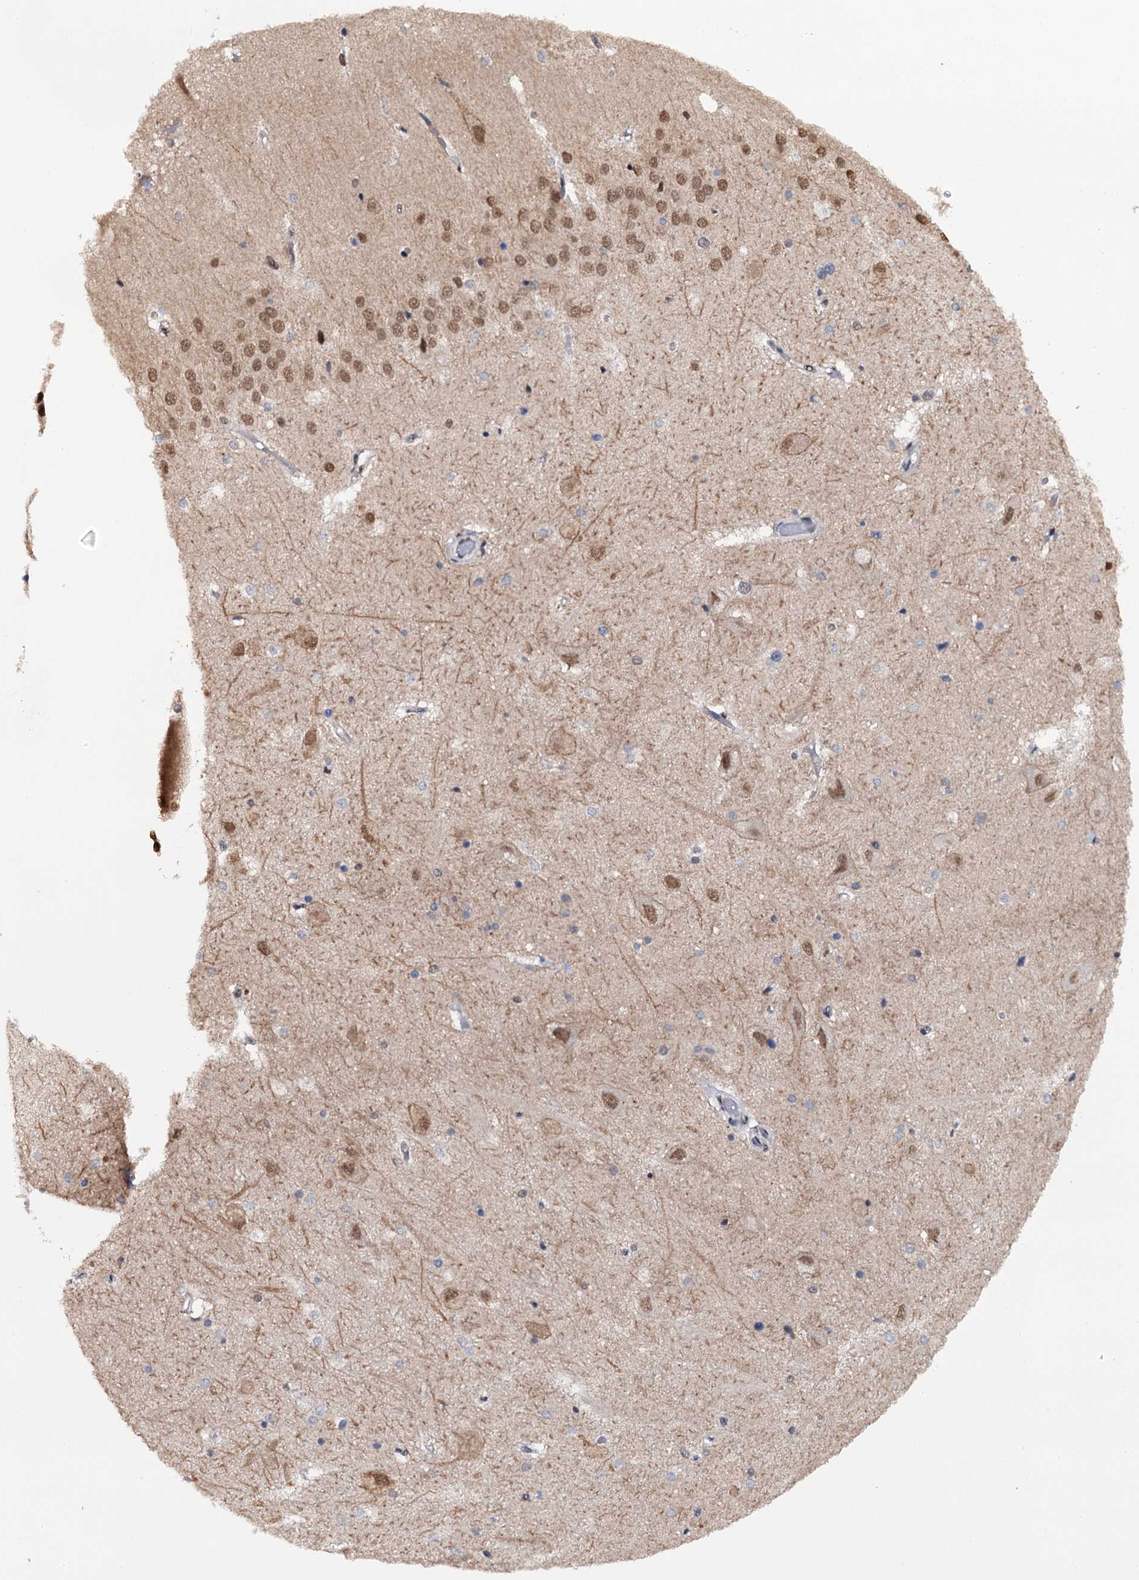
{"staining": {"intensity": "negative", "quantity": "none", "location": "none"}, "tissue": "hippocampus", "cell_type": "Glial cells", "image_type": "normal", "snomed": [{"axis": "morphology", "description": "Normal tissue, NOS"}, {"axis": "topography", "description": "Hippocampus"}], "caption": "A high-resolution photomicrograph shows immunohistochemistry staining of unremarkable hippocampus, which reveals no significant expression in glial cells. Brightfield microscopy of IHC stained with DAB (3,3'-diaminobenzidine) (brown) and hematoxylin (blue), captured at high magnification.", "gene": "SH2D4B", "patient": {"sex": "female", "age": 52}}